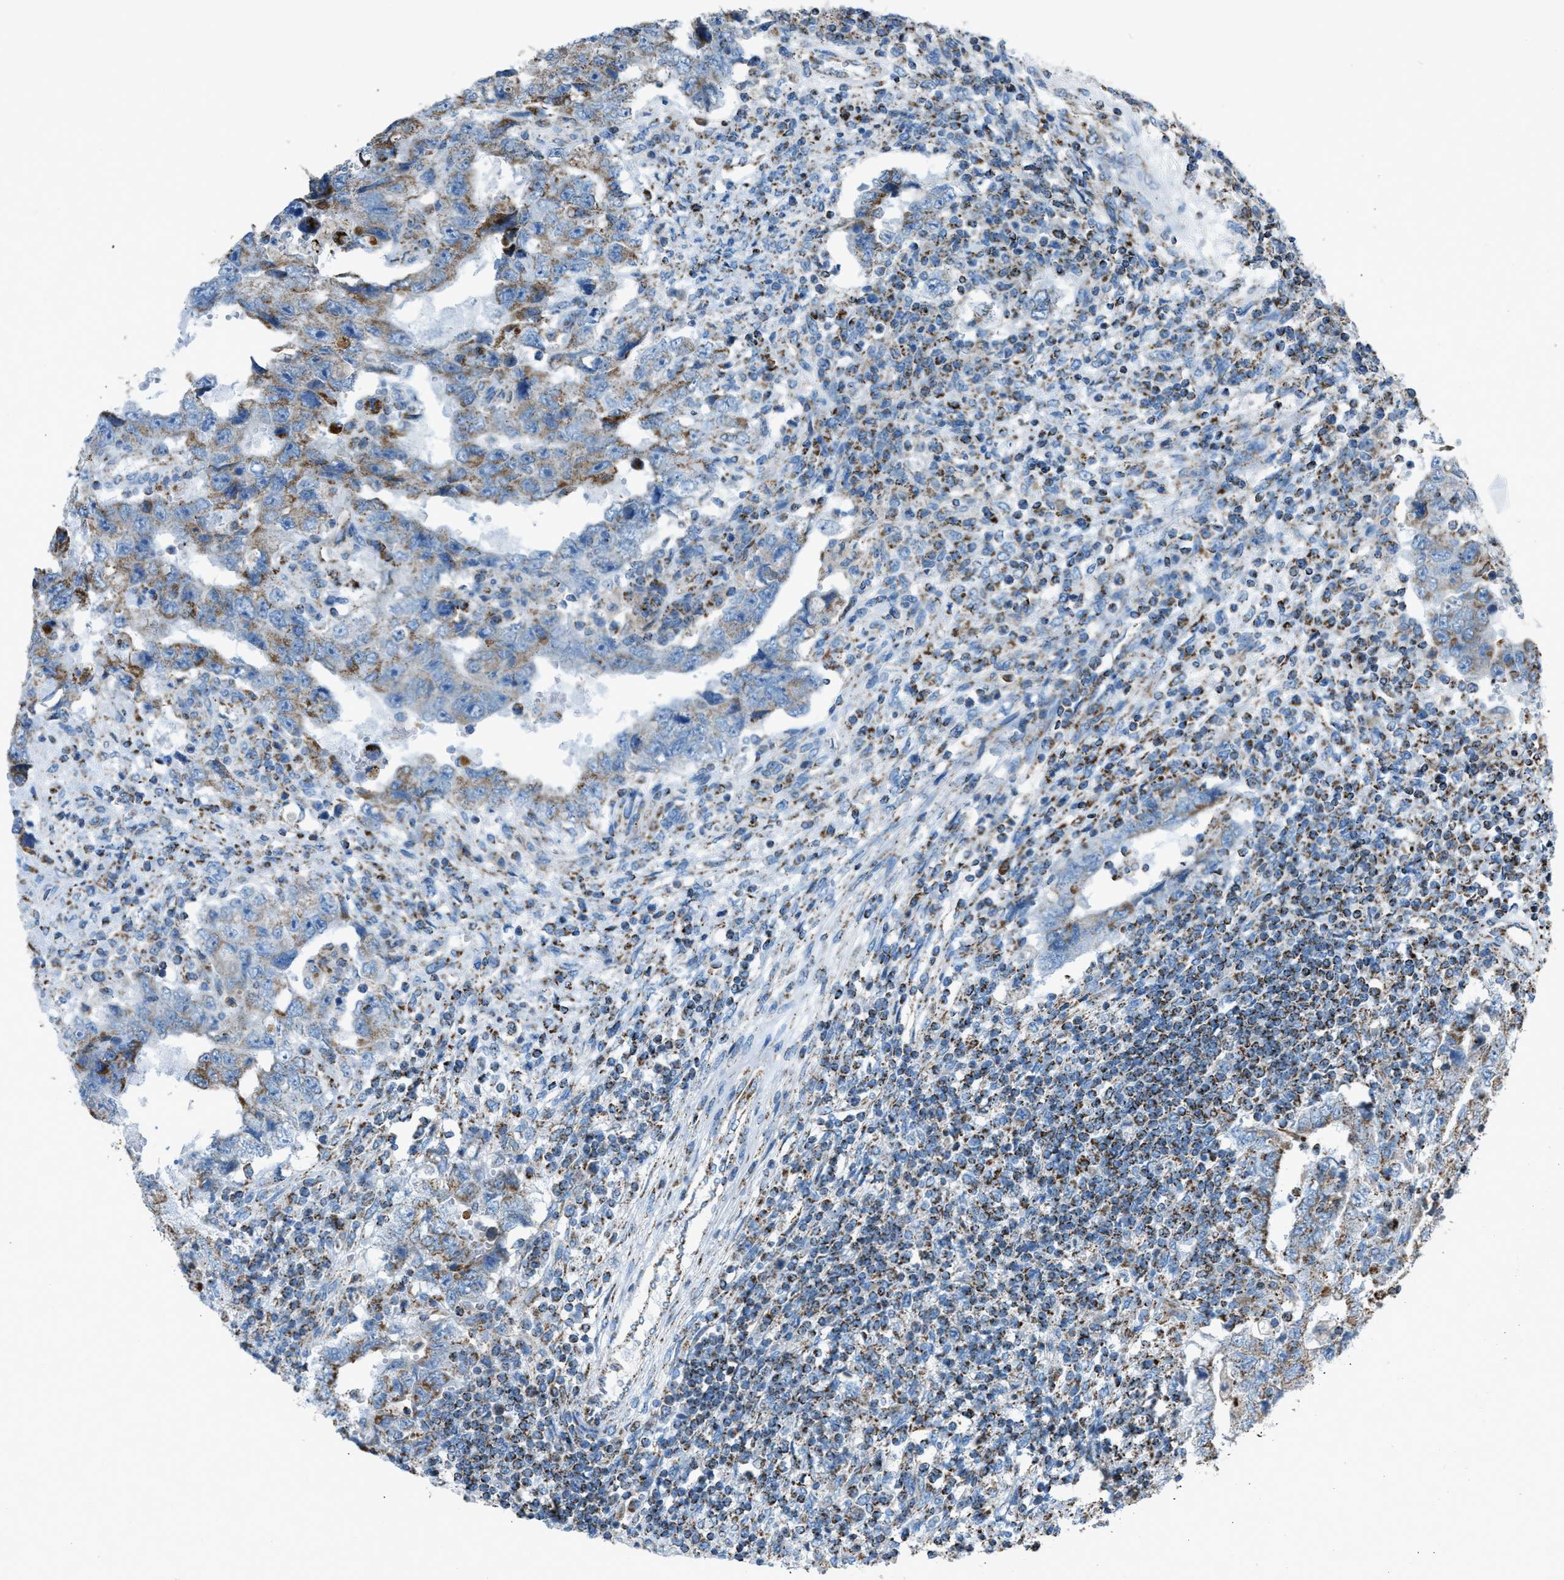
{"staining": {"intensity": "moderate", "quantity": "25%-75%", "location": "cytoplasmic/membranous"}, "tissue": "testis cancer", "cell_type": "Tumor cells", "image_type": "cancer", "snomed": [{"axis": "morphology", "description": "Carcinoma, Embryonal, NOS"}, {"axis": "topography", "description": "Testis"}], "caption": "The image exhibits immunohistochemical staining of testis cancer. There is moderate cytoplasmic/membranous positivity is seen in approximately 25%-75% of tumor cells. Using DAB (3,3'-diaminobenzidine) (brown) and hematoxylin (blue) stains, captured at high magnification using brightfield microscopy.", "gene": "MDH2", "patient": {"sex": "male", "age": 26}}